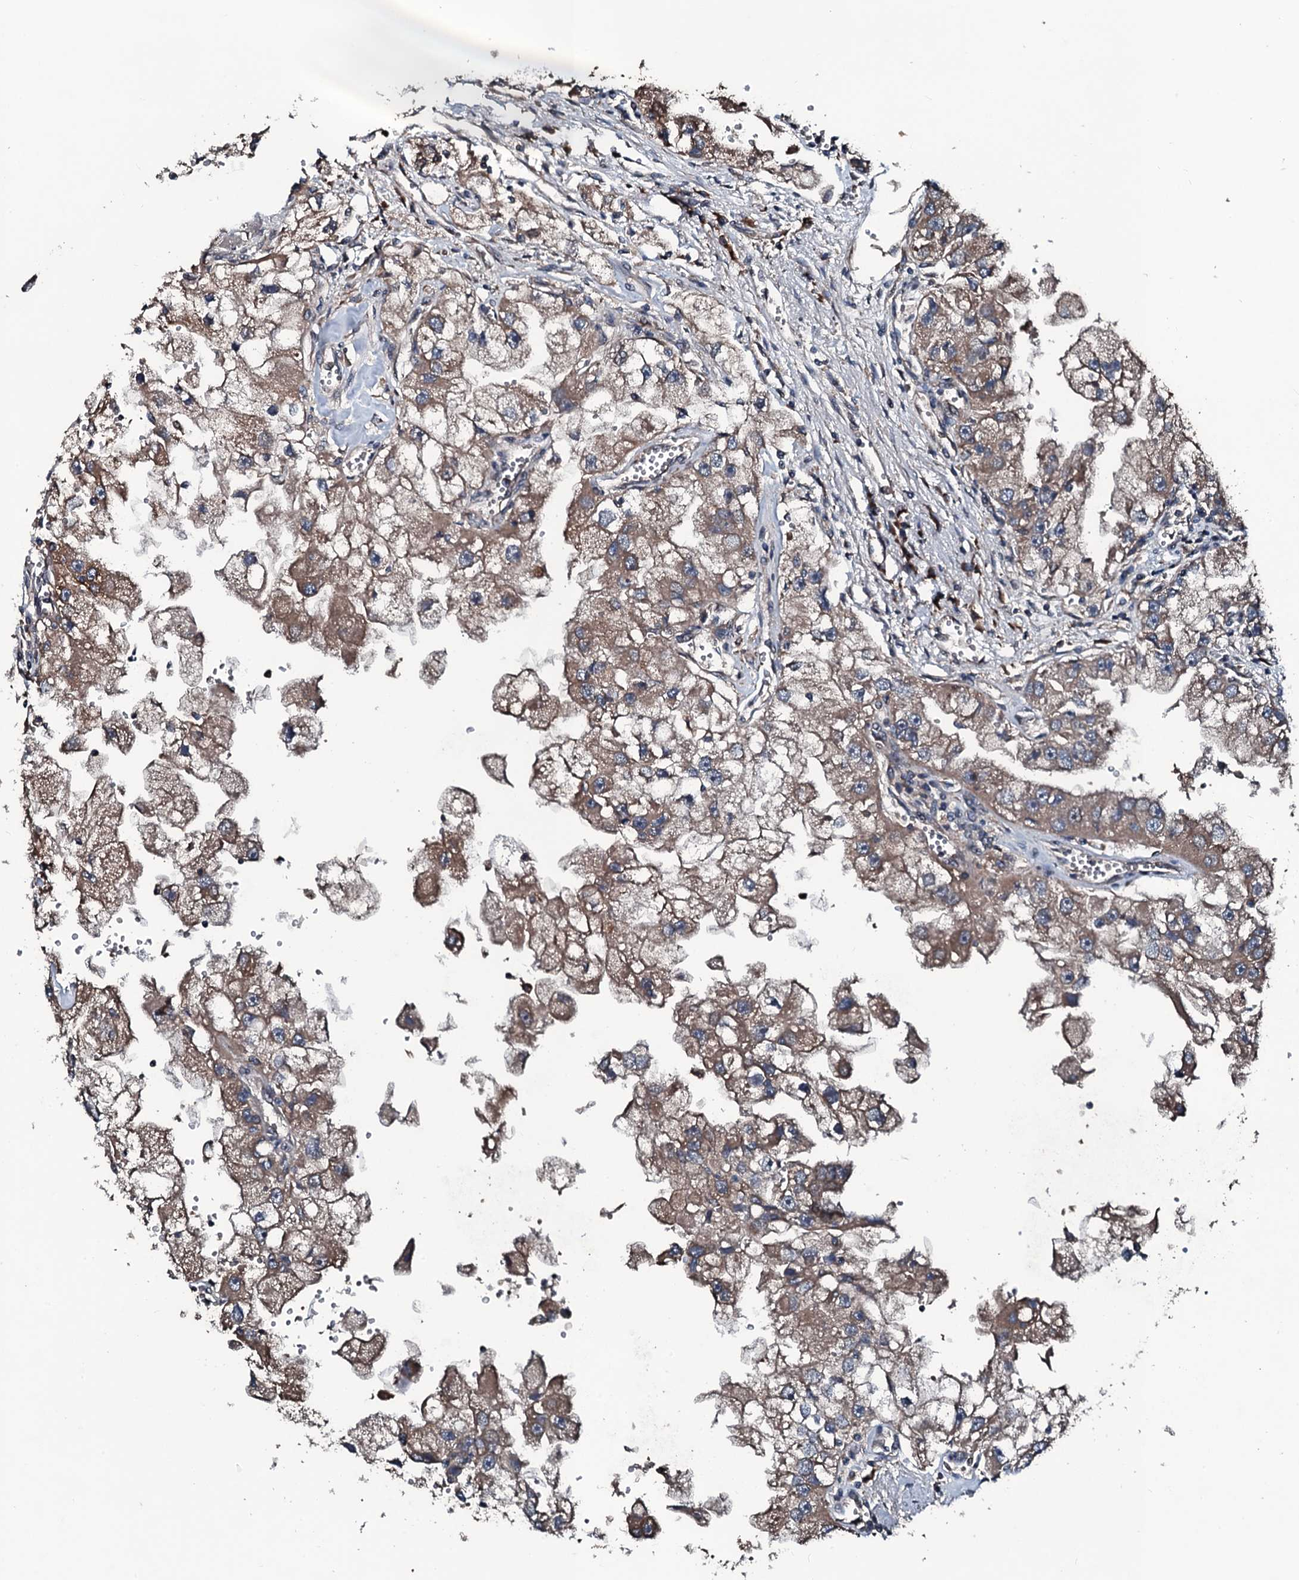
{"staining": {"intensity": "moderate", "quantity": ">75%", "location": "cytoplasmic/membranous"}, "tissue": "renal cancer", "cell_type": "Tumor cells", "image_type": "cancer", "snomed": [{"axis": "morphology", "description": "Adenocarcinoma, NOS"}, {"axis": "topography", "description": "Kidney"}], "caption": "Moderate cytoplasmic/membranous protein positivity is present in about >75% of tumor cells in renal cancer.", "gene": "AARS1", "patient": {"sex": "male", "age": 63}}